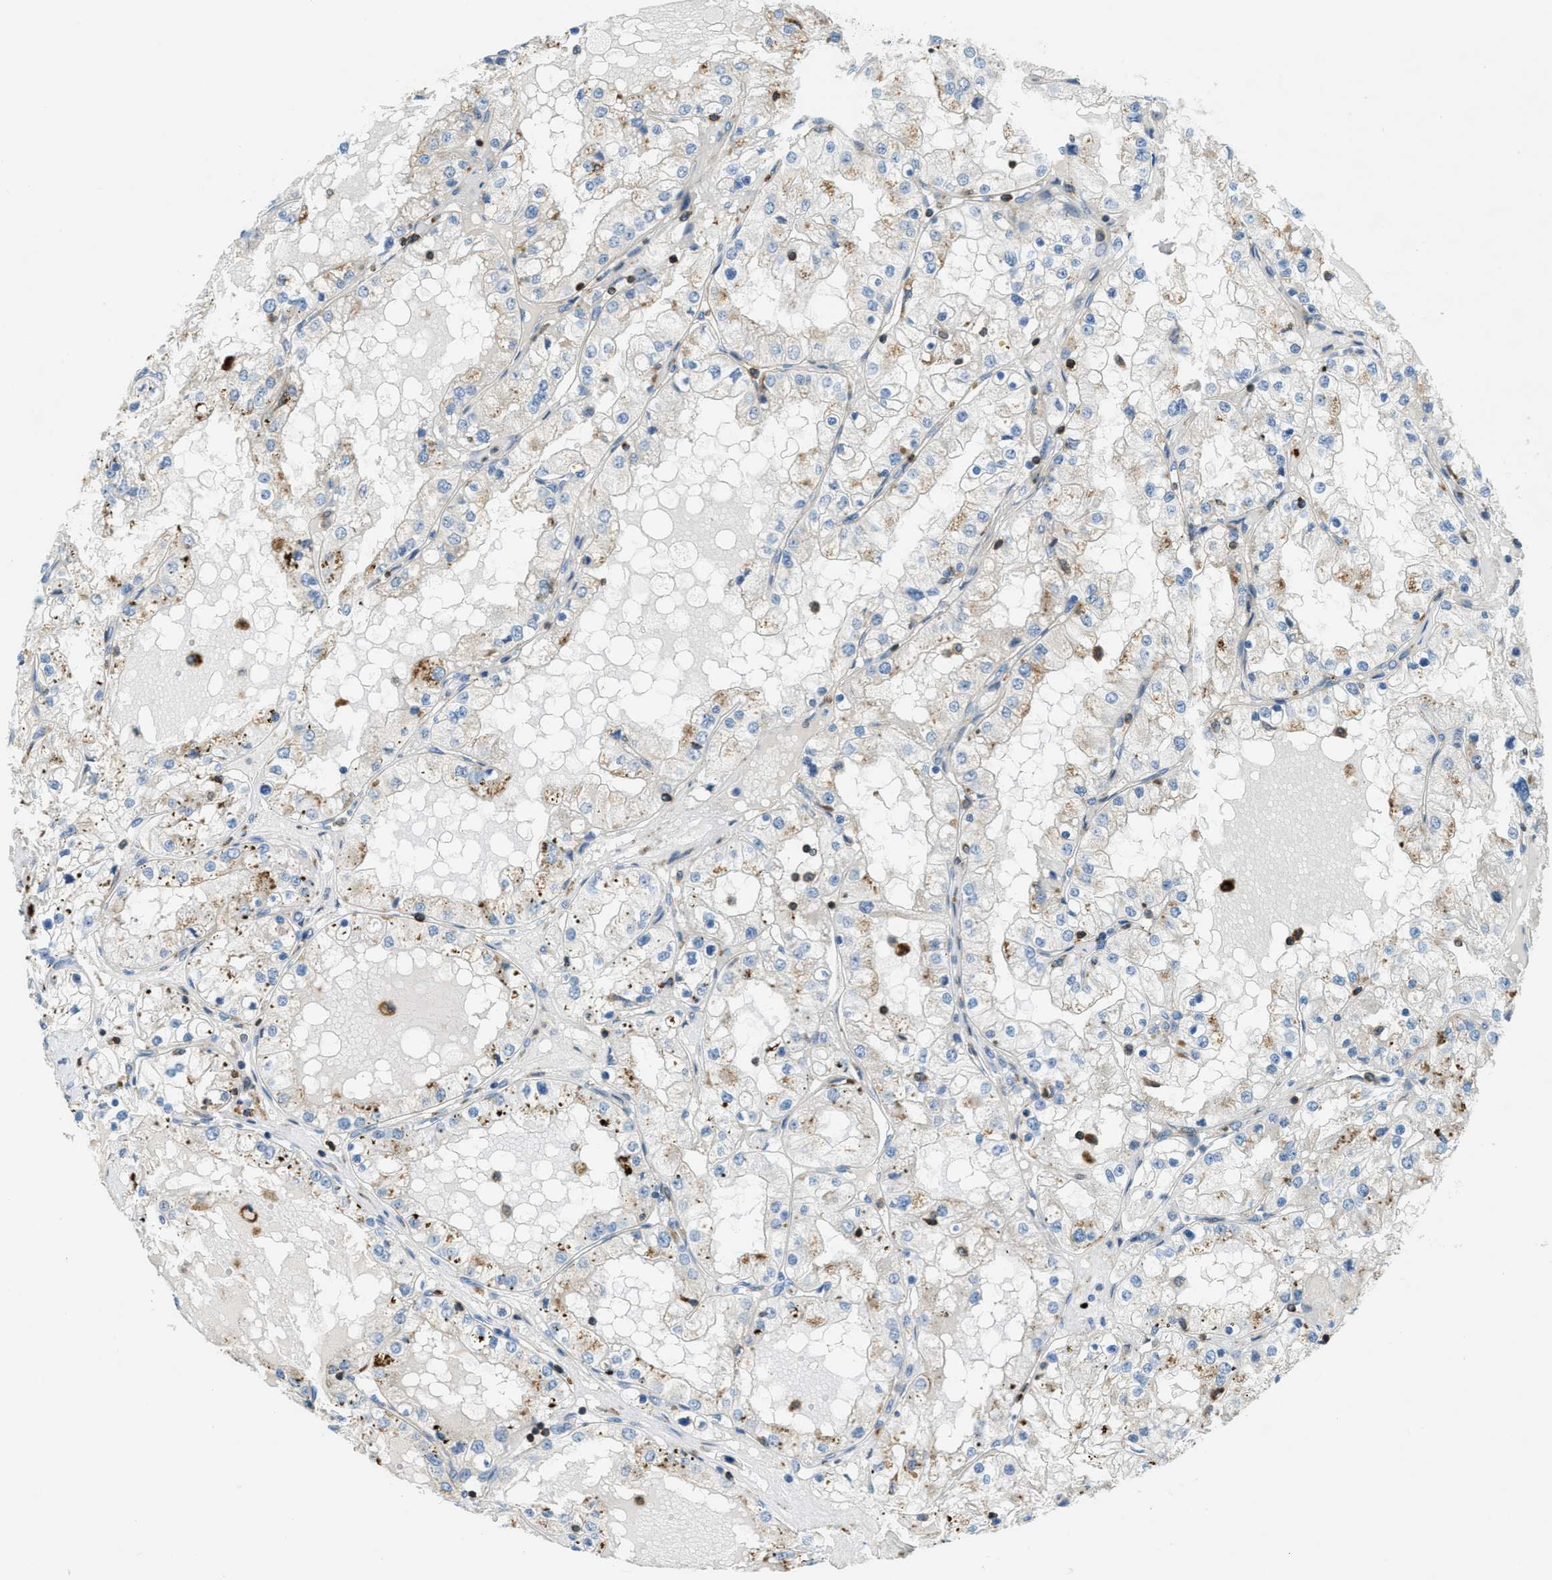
{"staining": {"intensity": "weak", "quantity": "<25%", "location": "cytoplasmic/membranous"}, "tissue": "renal cancer", "cell_type": "Tumor cells", "image_type": "cancer", "snomed": [{"axis": "morphology", "description": "Adenocarcinoma, NOS"}, {"axis": "topography", "description": "Kidney"}], "caption": "Image shows no significant protein positivity in tumor cells of renal cancer.", "gene": "PLBD2", "patient": {"sex": "male", "age": 68}}